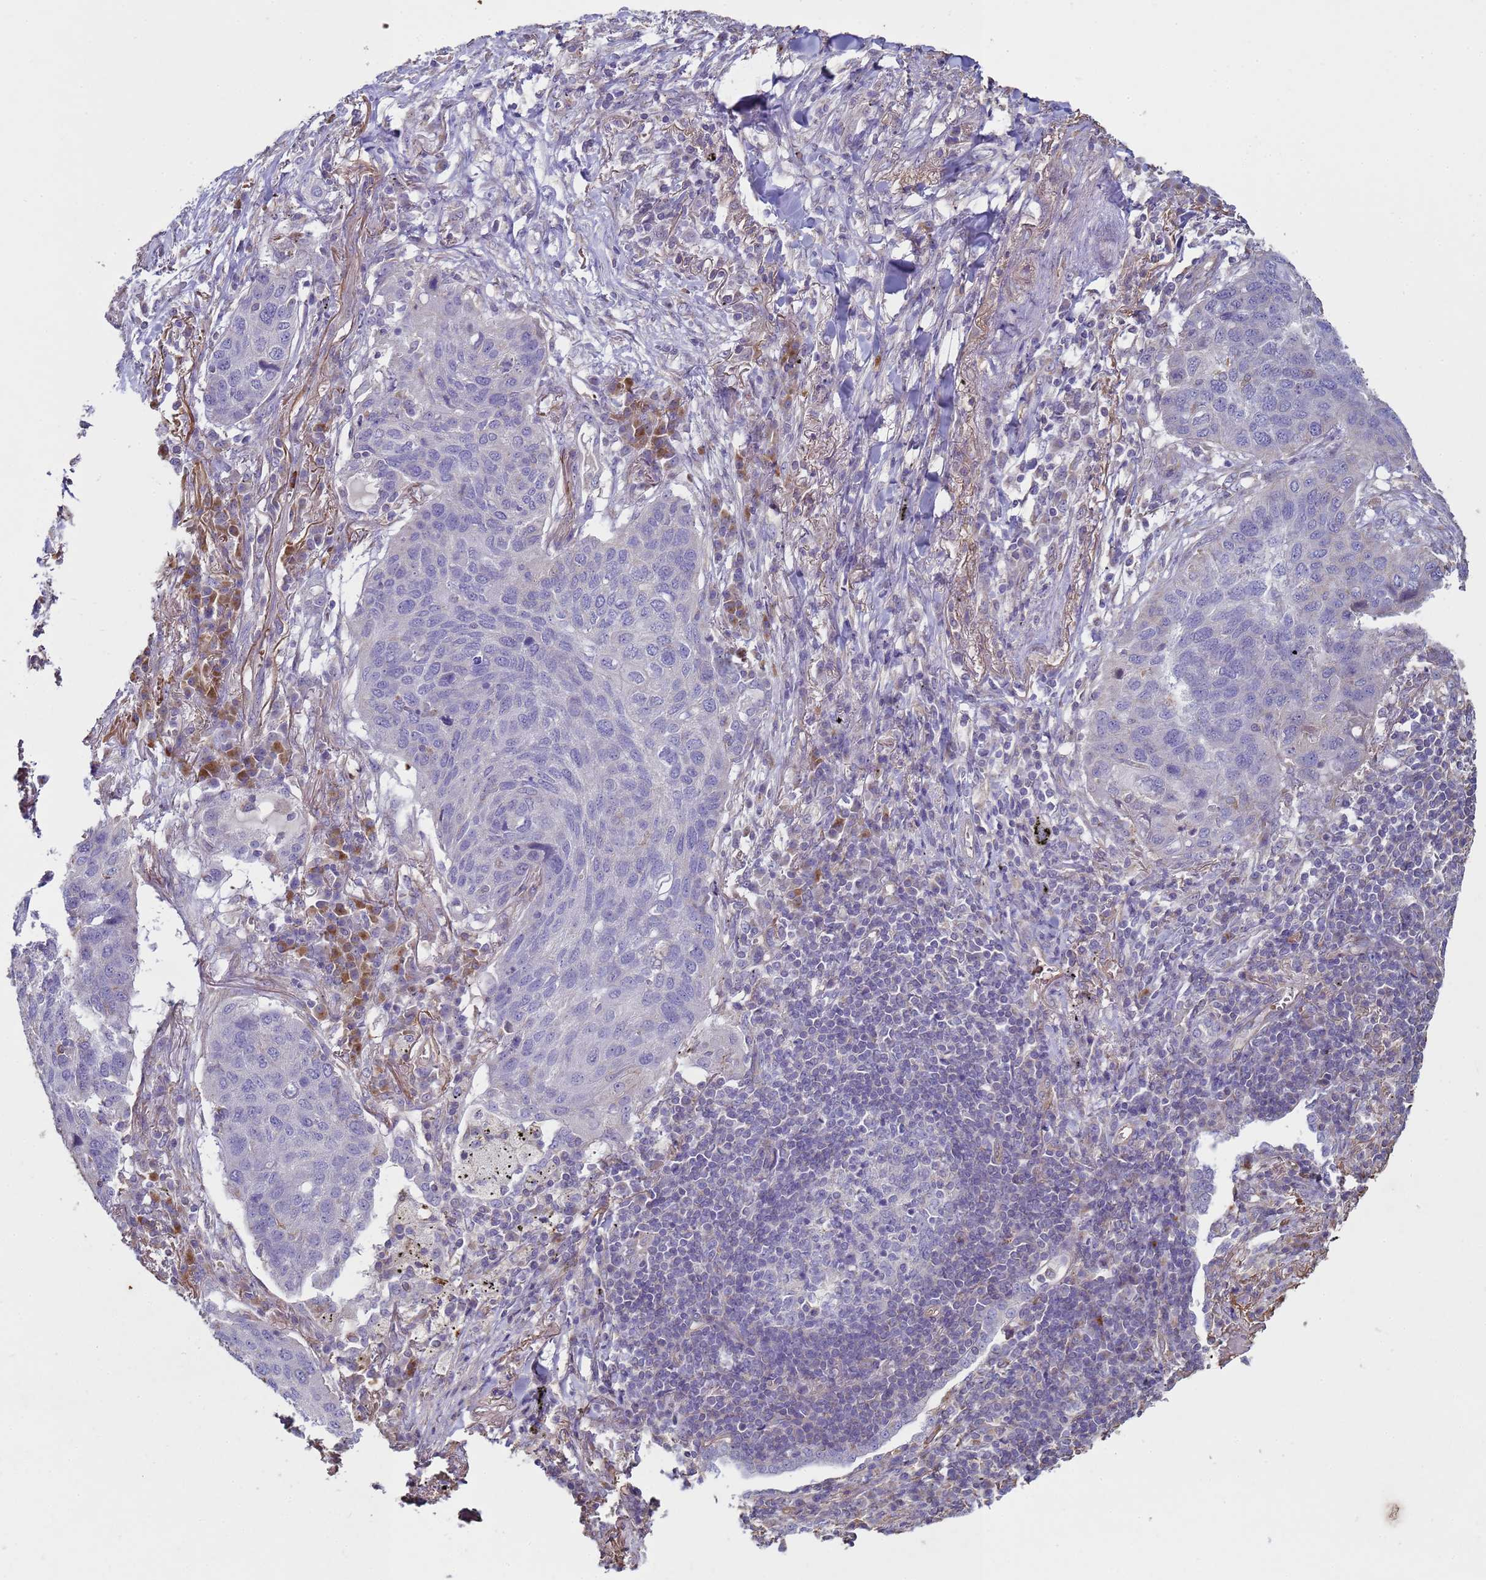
{"staining": {"intensity": "negative", "quantity": "none", "location": "none"}, "tissue": "lung cancer", "cell_type": "Tumor cells", "image_type": "cancer", "snomed": [{"axis": "morphology", "description": "Squamous cell carcinoma, NOS"}, {"axis": "topography", "description": "Lung"}], "caption": "Immunohistochemical staining of human lung cancer shows no significant expression in tumor cells. (DAB (3,3'-diaminobenzidine) immunohistochemistry (IHC) visualized using brightfield microscopy, high magnification).", "gene": "SGIP1", "patient": {"sex": "female", "age": 63}}